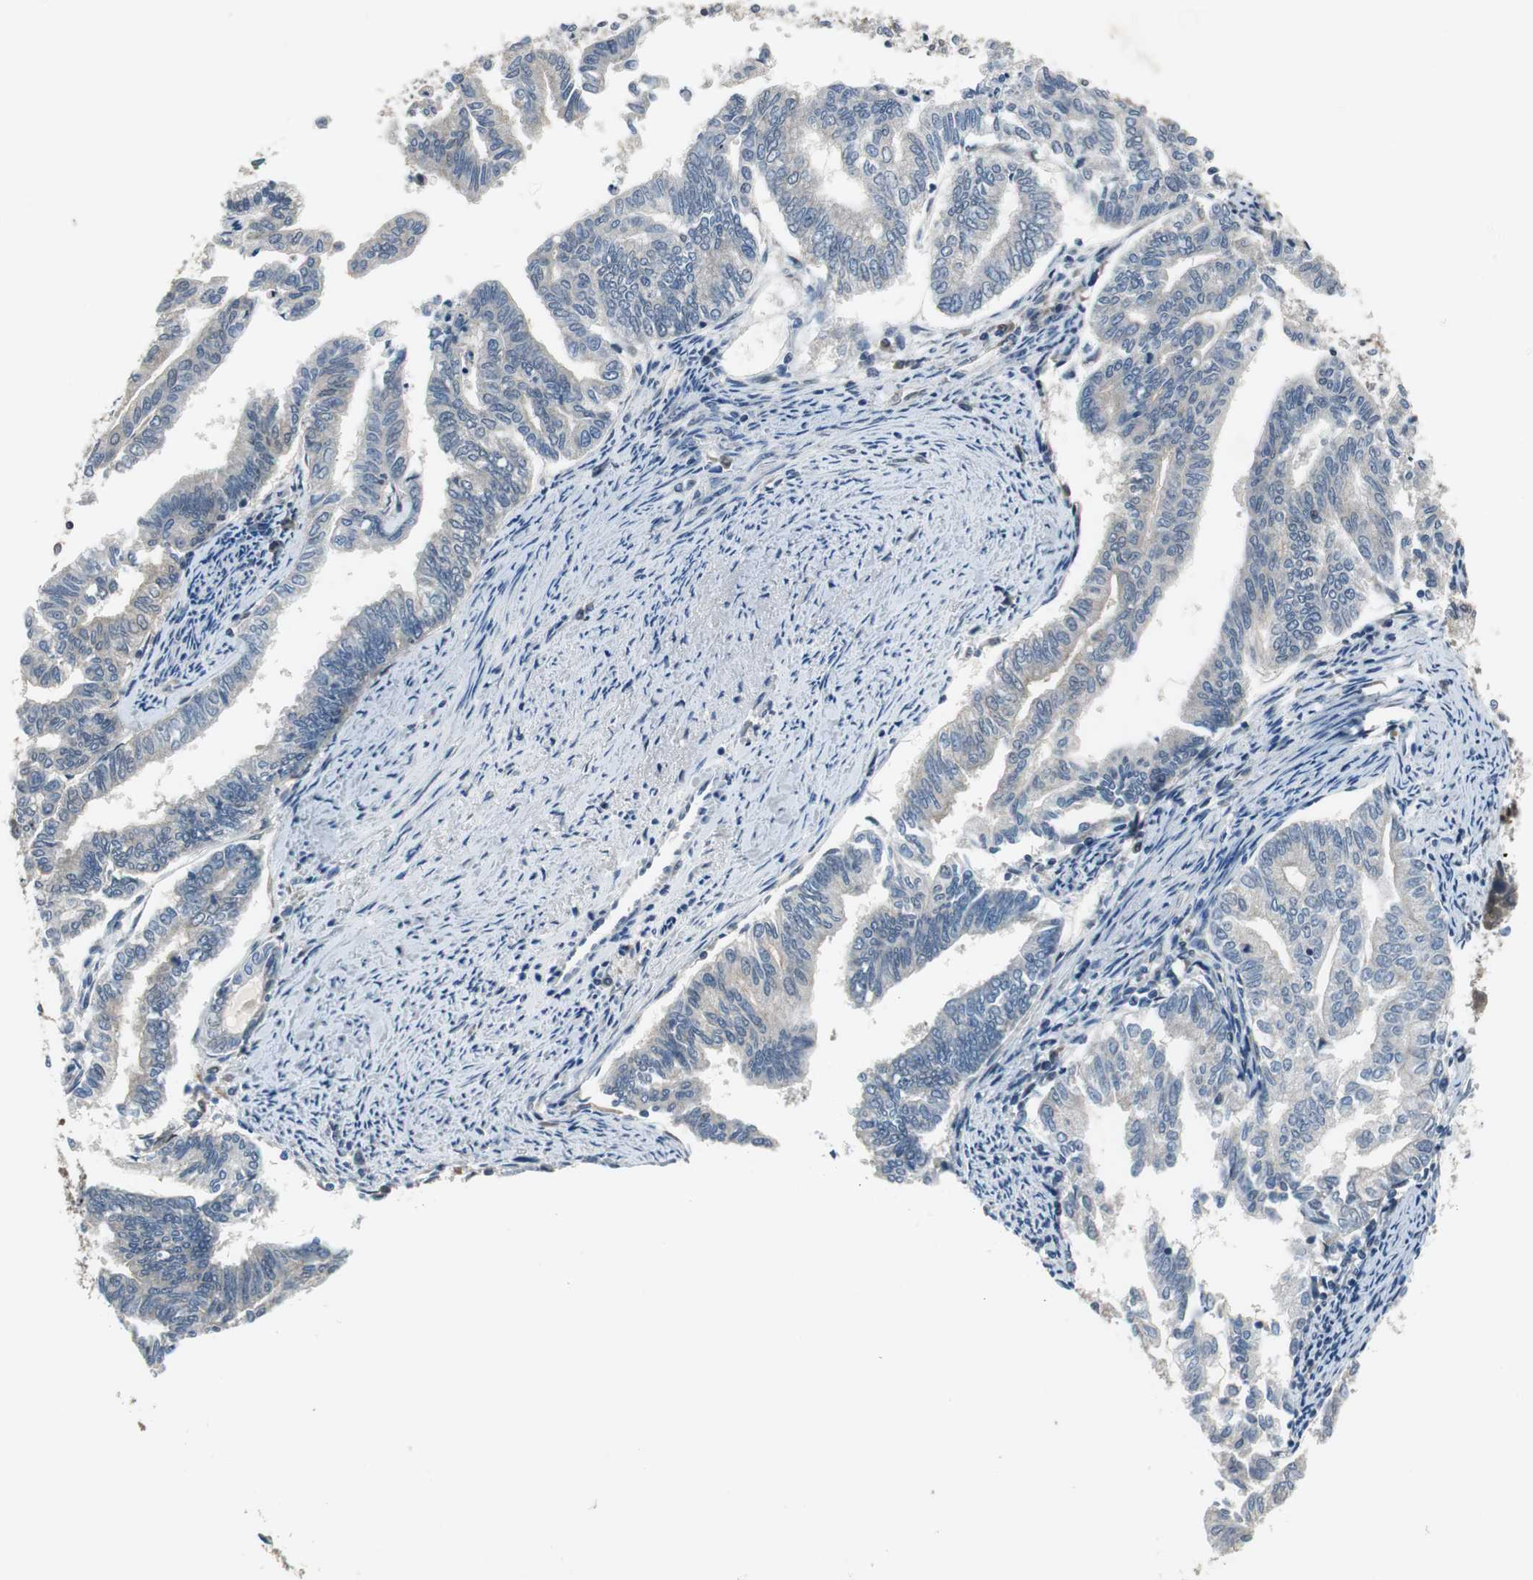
{"staining": {"intensity": "negative", "quantity": "none", "location": "none"}, "tissue": "endometrial cancer", "cell_type": "Tumor cells", "image_type": "cancer", "snomed": [{"axis": "morphology", "description": "Adenocarcinoma, NOS"}, {"axis": "topography", "description": "Endometrium"}], "caption": "High magnification brightfield microscopy of endometrial adenocarcinoma stained with DAB (brown) and counterstained with hematoxylin (blue): tumor cells show no significant positivity.", "gene": "MAFB", "patient": {"sex": "female", "age": 79}}